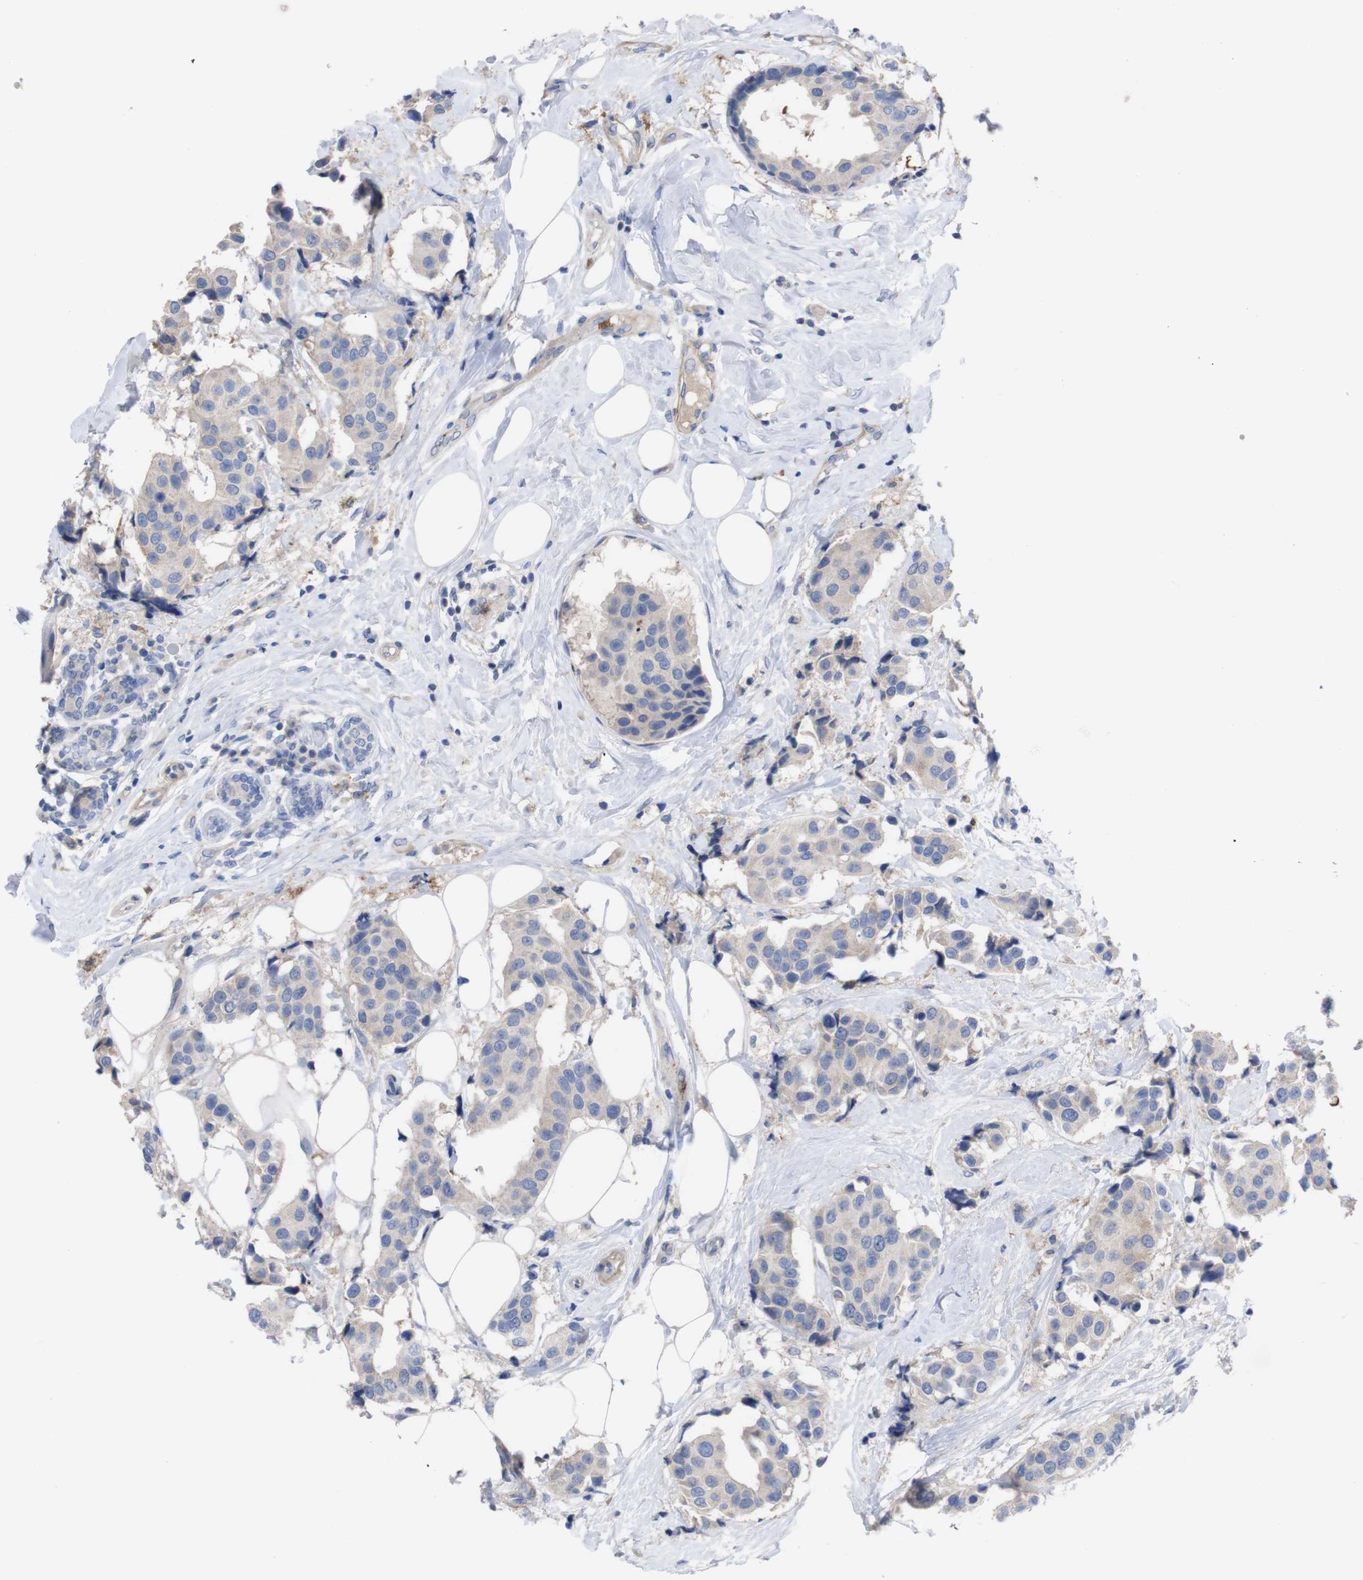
{"staining": {"intensity": "weak", "quantity": "<25%", "location": "cytoplasmic/membranous"}, "tissue": "breast cancer", "cell_type": "Tumor cells", "image_type": "cancer", "snomed": [{"axis": "morphology", "description": "Normal tissue, NOS"}, {"axis": "morphology", "description": "Duct carcinoma"}, {"axis": "topography", "description": "Breast"}], "caption": "Human breast cancer stained for a protein using immunohistochemistry displays no staining in tumor cells.", "gene": "C5AR1", "patient": {"sex": "female", "age": 39}}